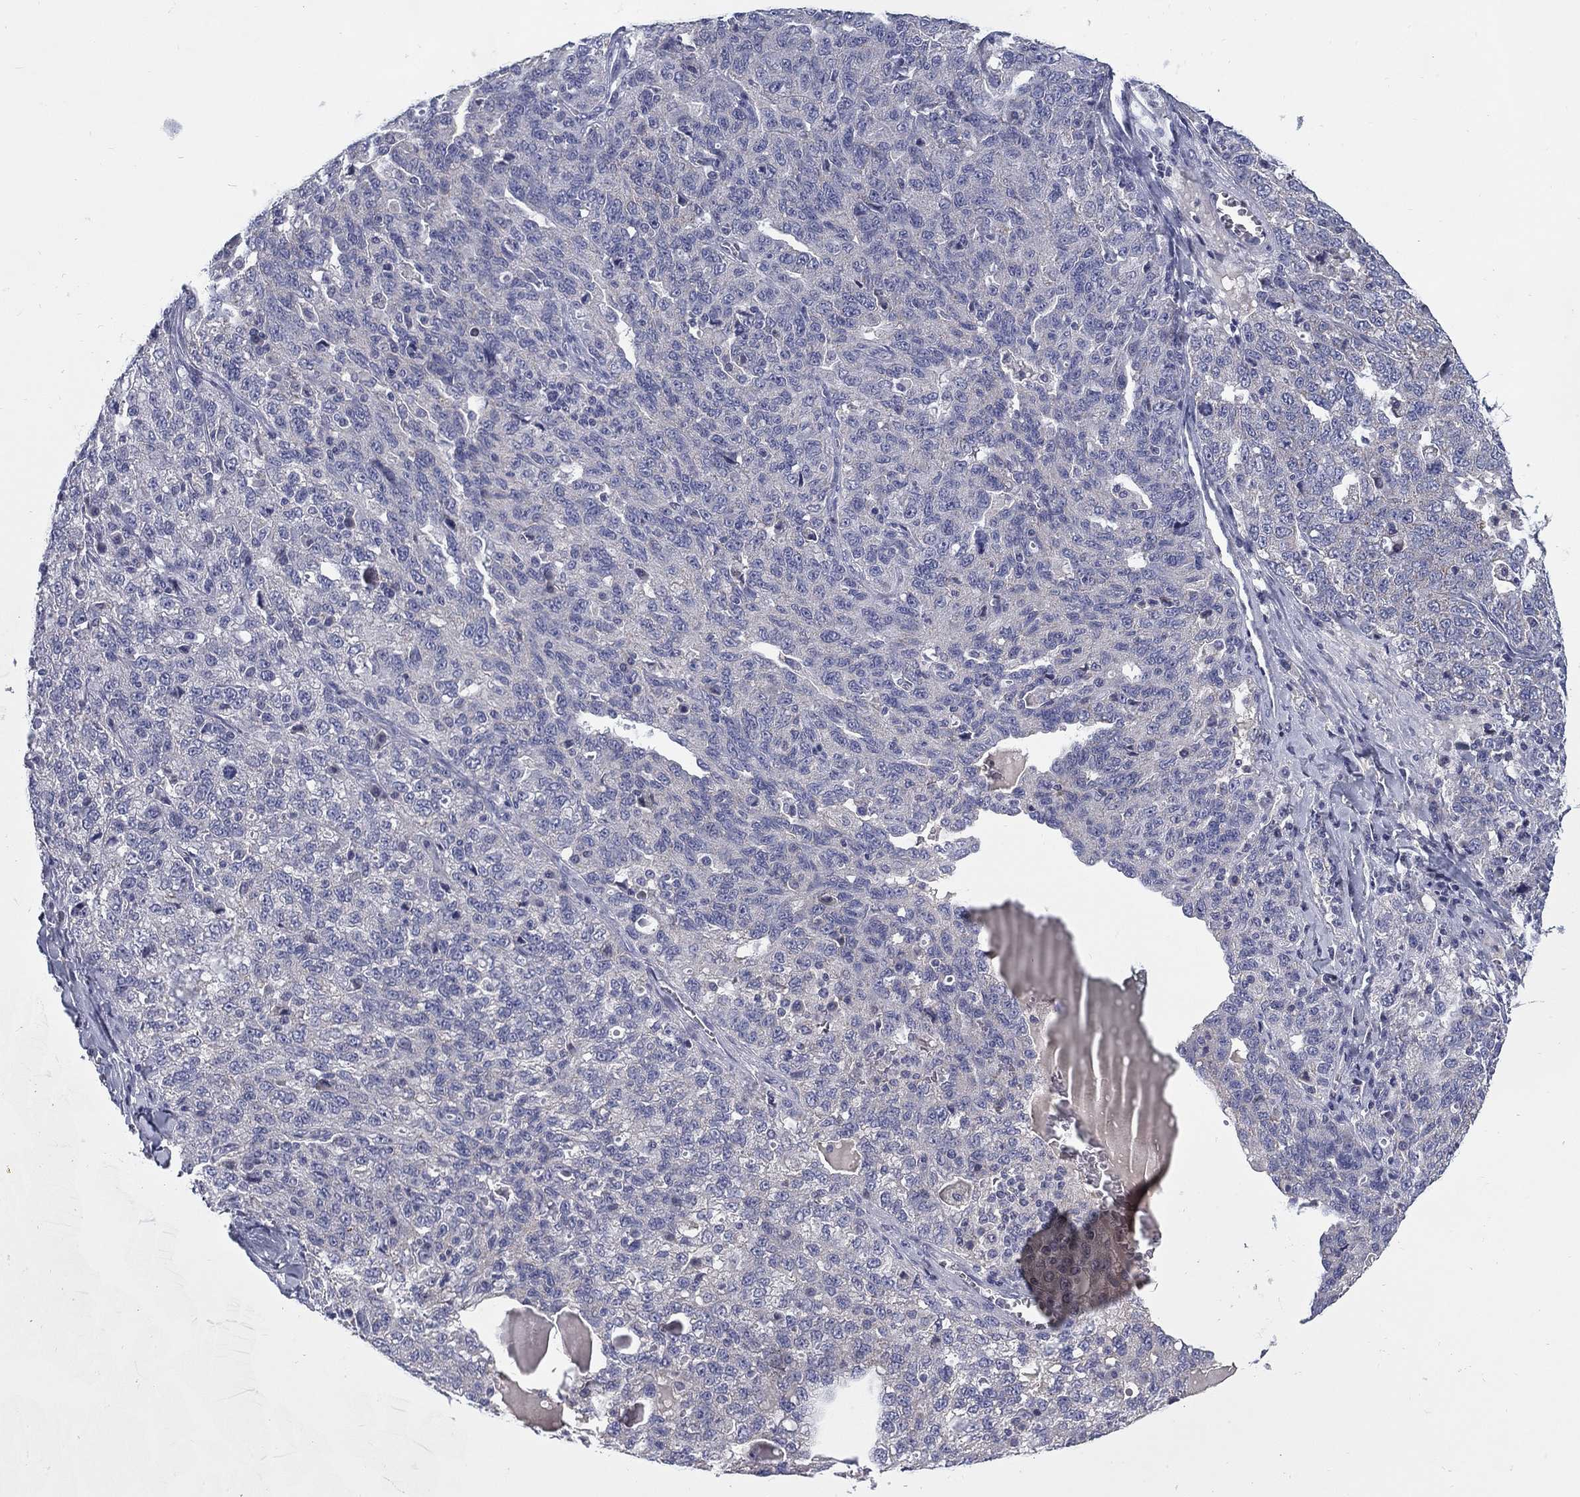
{"staining": {"intensity": "negative", "quantity": "none", "location": "none"}, "tissue": "ovarian cancer", "cell_type": "Tumor cells", "image_type": "cancer", "snomed": [{"axis": "morphology", "description": "Cystadenocarcinoma, serous, NOS"}, {"axis": "topography", "description": "Ovary"}], "caption": "Tumor cells are negative for brown protein staining in serous cystadenocarcinoma (ovarian).", "gene": "FRK", "patient": {"sex": "female", "age": 71}}